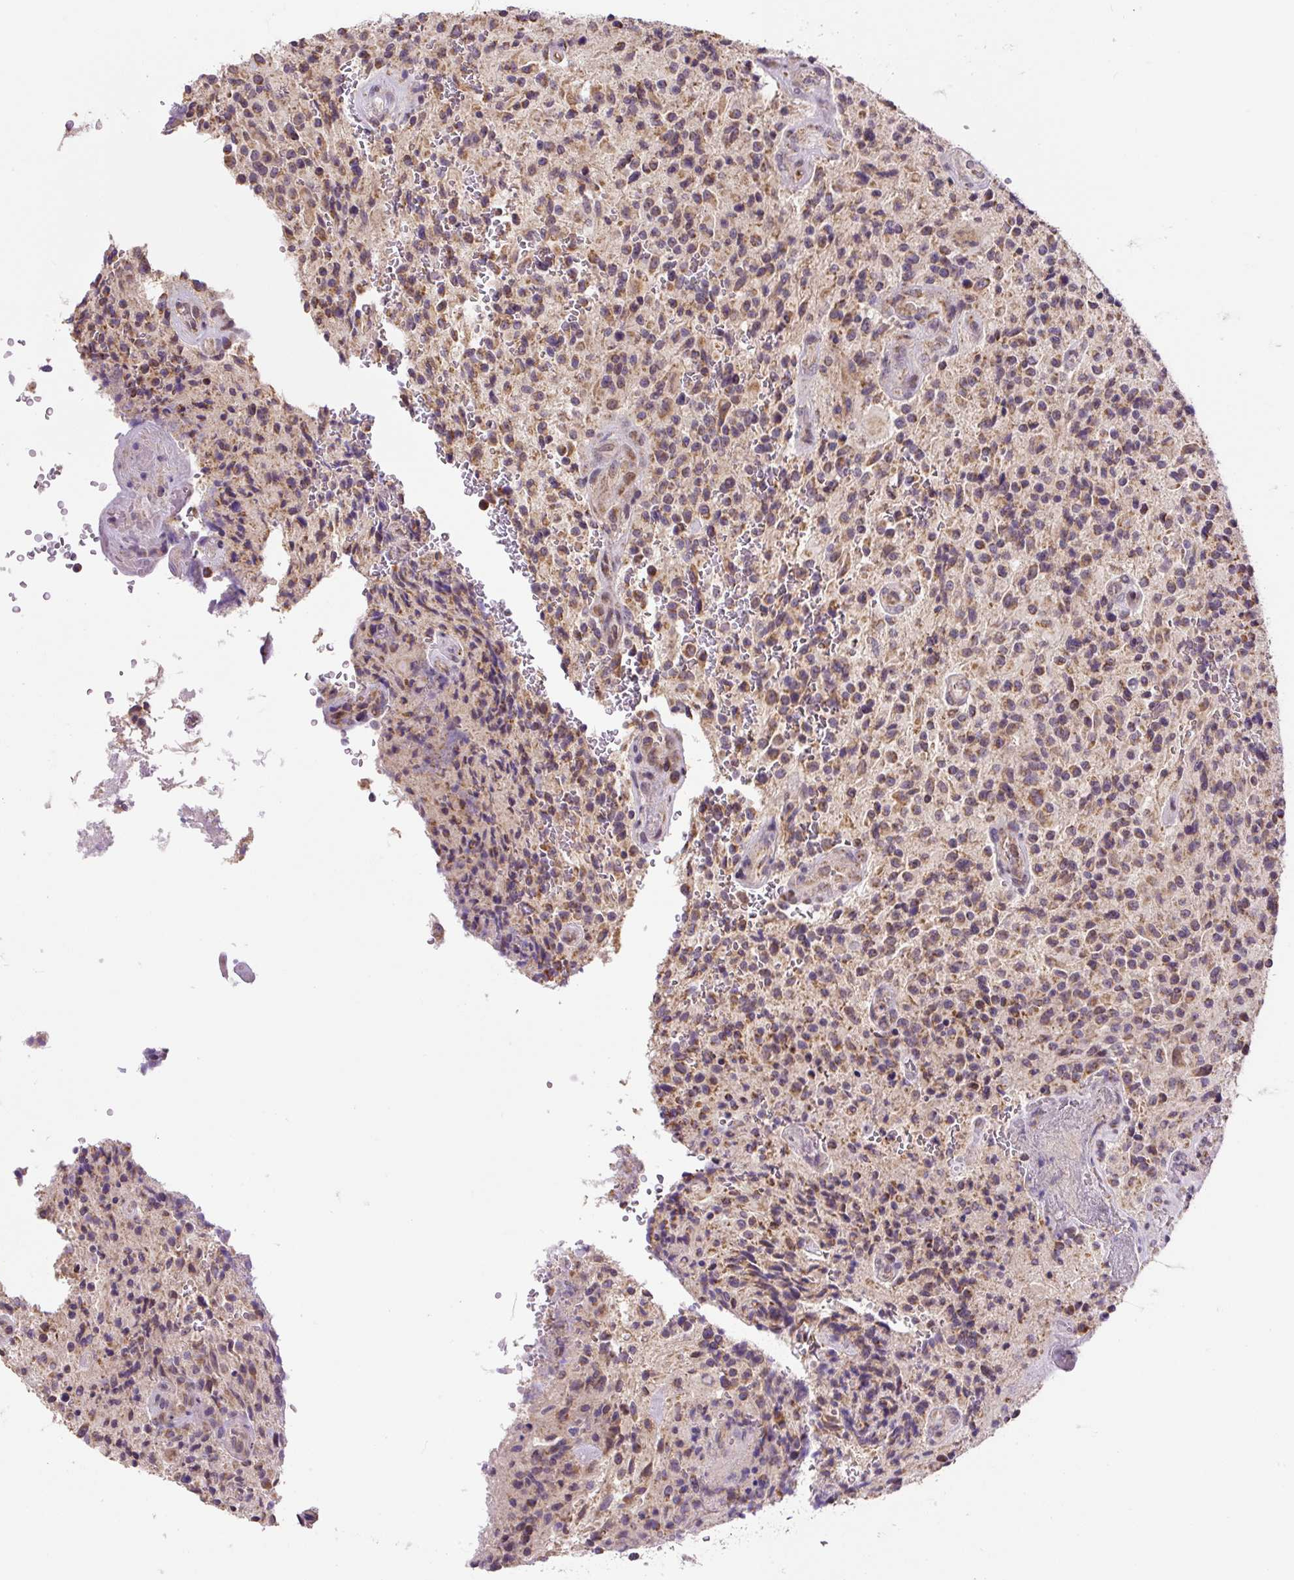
{"staining": {"intensity": "moderate", "quantity": ">75%", "location": "cytoplasmic/membranous"}, "tissue": "glioma", "cell_type": "Tumor cells", "image_type": "cancer", "snomed": [{"axis": "morphology", "description": "Normal tissue, NOS"}, {"axis": "morphology", "description": "Glioma, malignant, High grade"}, {"axis": "topography", "description": "Cerebral cortex"}], "caption": "About >75% of tumor cells in malignant glioma (high-grade) show moderate cytoplasmic/membranous protein expression as visualized by brown immunohistochemical staining.", "gene": "MFSD9", "patient": {"sex": "male", "age": 56}}